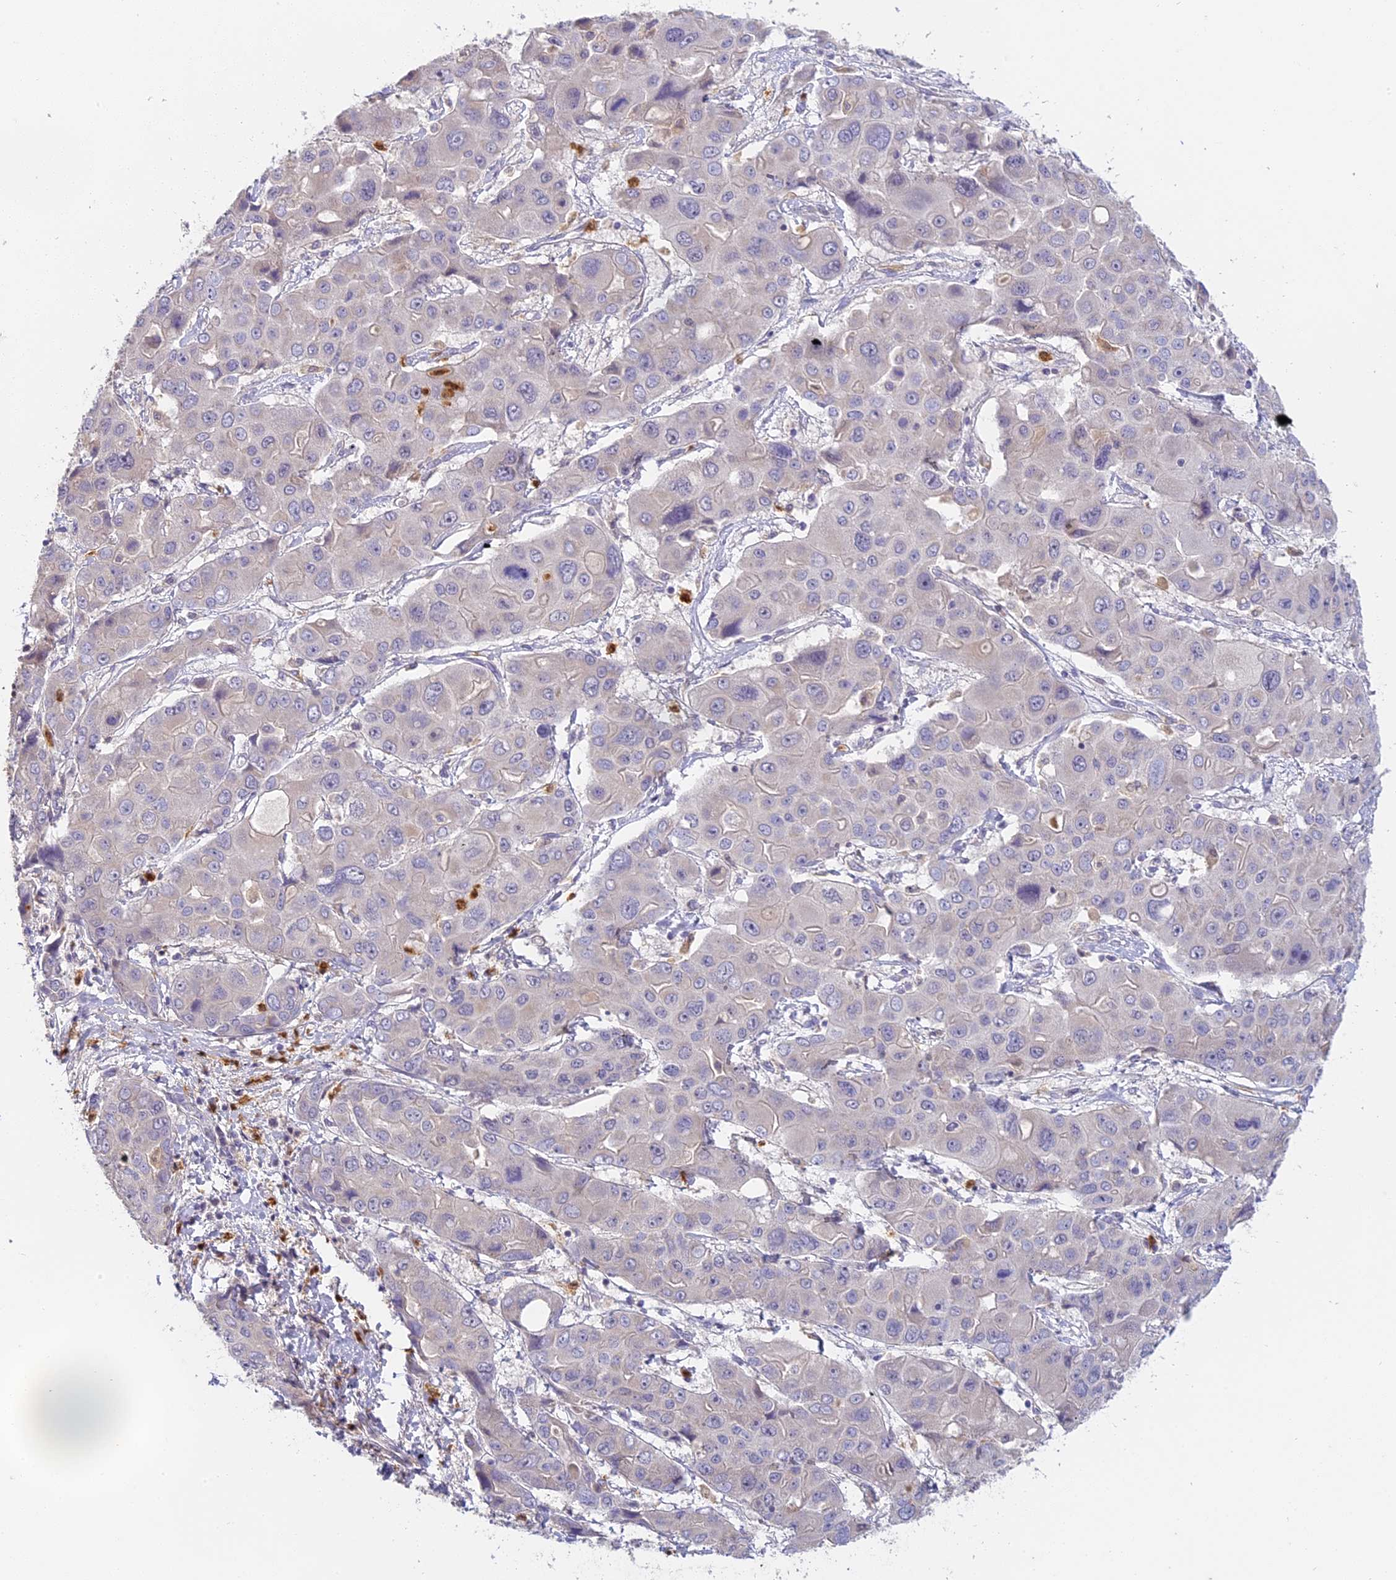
{"staining": {"intensity": "negative", "quantity": "none", "location": "none"}, "tissue": "liver cancer", "cell_type": "Tumor cells", "image_type": "cancer", "snomed": [{"axis": "morphology", "description": "Cholangiocarcinoma"}, {"axis": "topography", "description": "Liver"}], "caption": "Tumor cells are negative for brown protein staining in liver cancer. Nuclei are stained in blue.", "gene": "NCF4", "patient": {"sex": "male", "age": 67}}